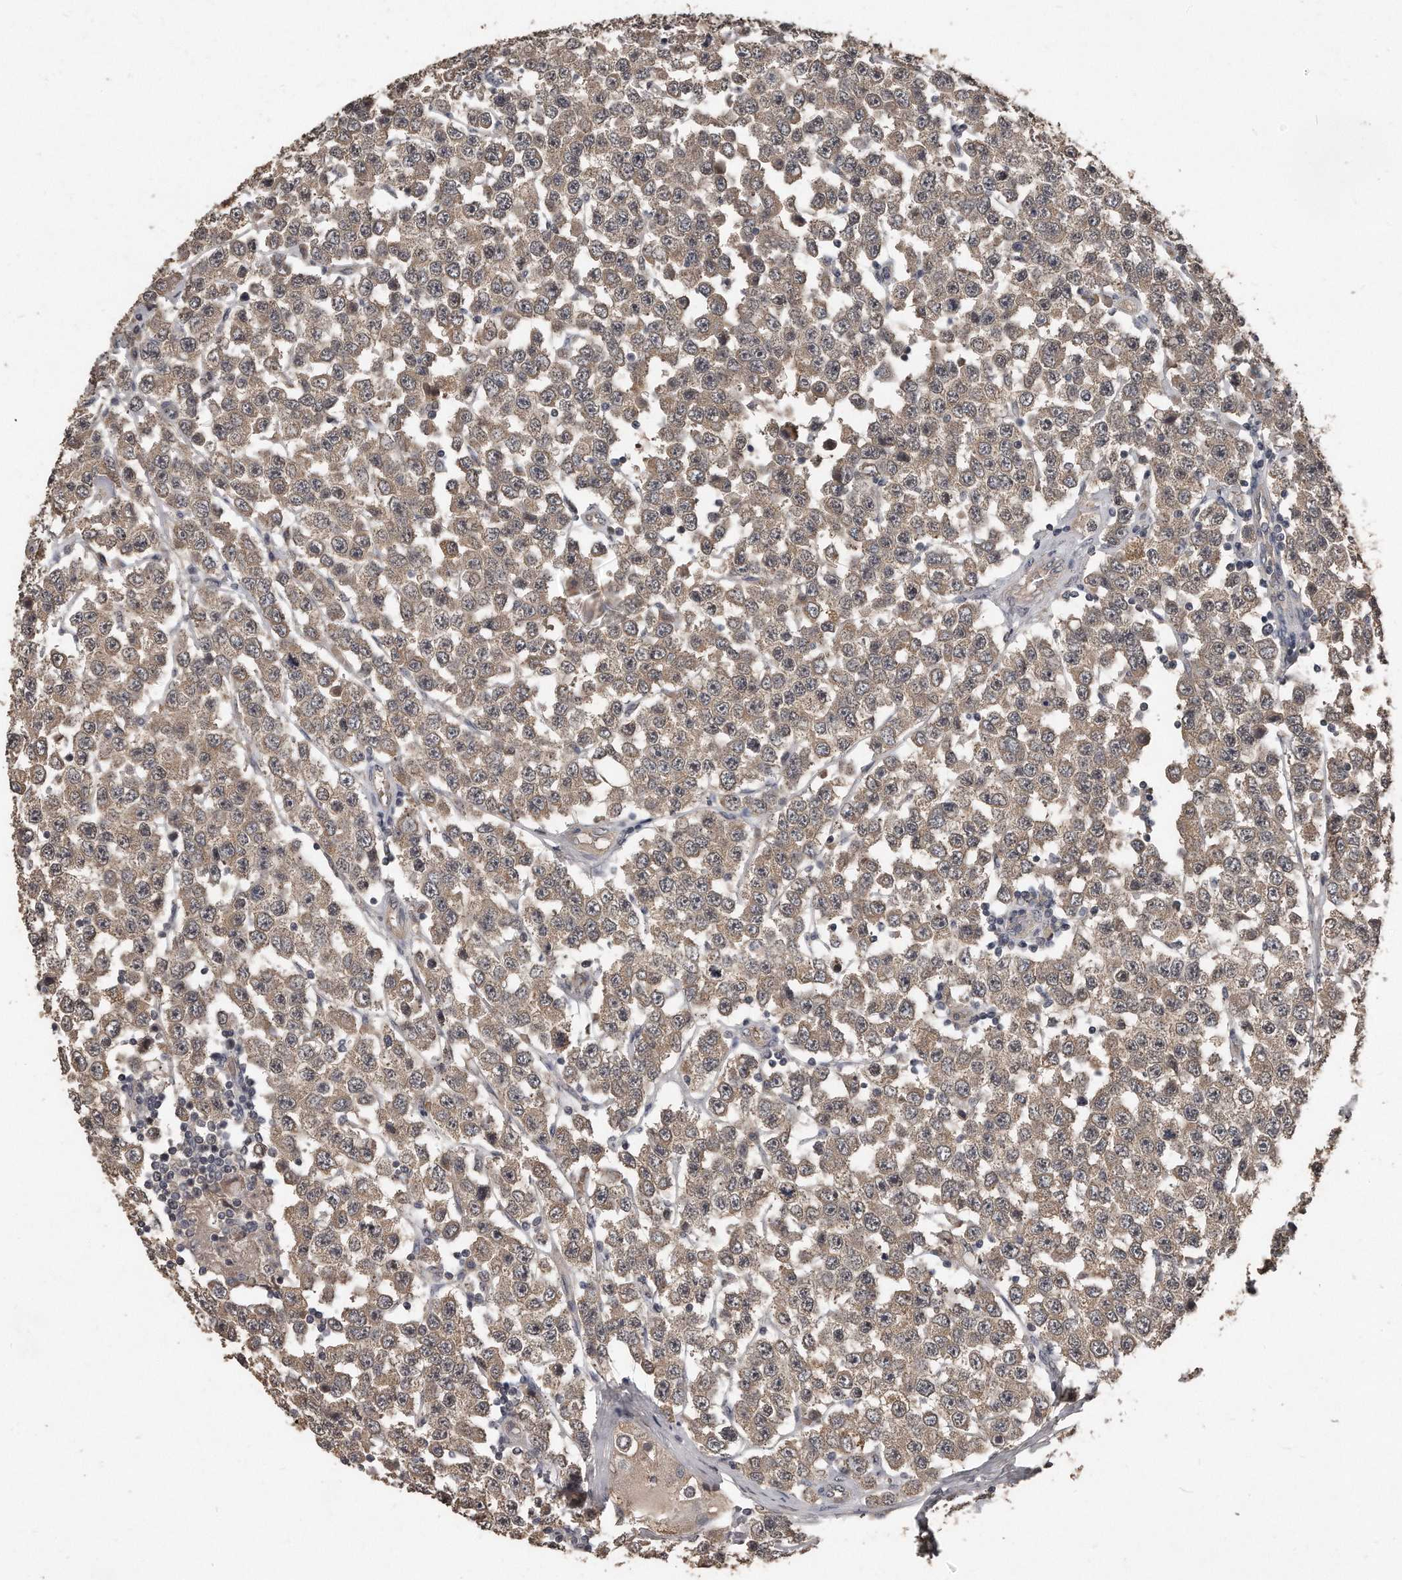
{"staining": {"intensity": "weak", "quantity": ">75%", "location": "cytoplasmic/membranous"}, "tissue": "testis cancer", "cell_type": "Tumor cells", "image_type": "cancer", "snomed": [{"axis": "morphology", "description": "Seminoma, NOS"}, {"axis": "topography", "description": "Testis"}], "caption": "Testis cancer stained with DAB (3,3'-diaminobenzidine) immunohistochemistry displays low levels of weak cytoplasmic/membranous positivity in approximately >75% of tumor cells.", "gene": "GRB10", "patient": {"sex": "male", "age": 28}}